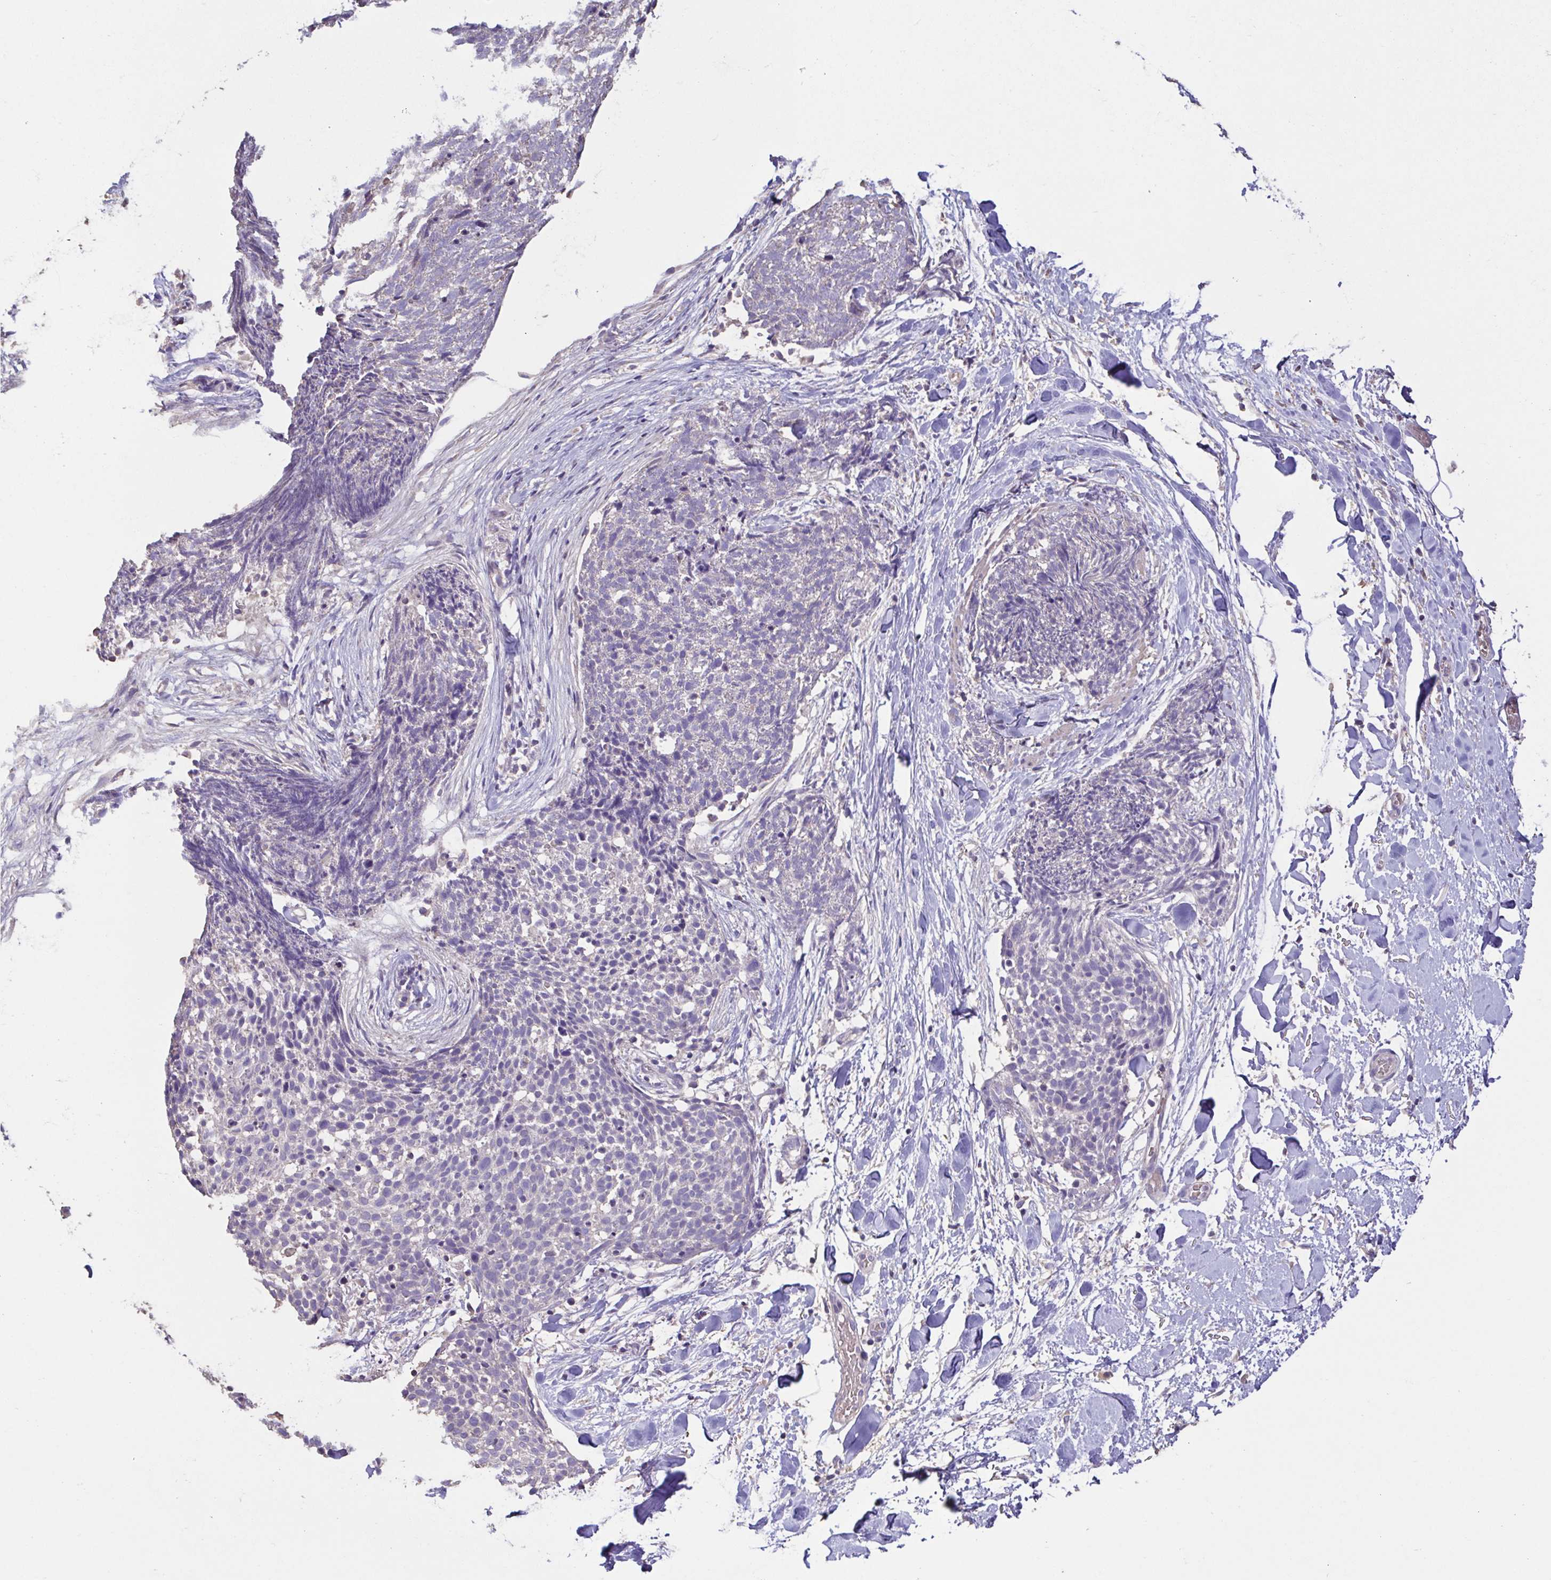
{"staining": {"intensity": "negative", "quantity": "none", "location": "none"}, "tissue": "skin cancer", "cell_type": "Tumor cells", "image_type": "cancer", "snomed": [{"axis": "morphology", "description": "Squamous cell carcinoma, NOS"}, {"axis": "topography", "description": "Skin"}, {"axis": "topography", "description": "Vulva"}], "caption": "Immunohistochemistry (IHC) image of skin cancer stained for a protein (brown), which shows no positivity in tumor cells.", "gene": "ACTRT2", "patient": {"sex": "female", "age": 75}}